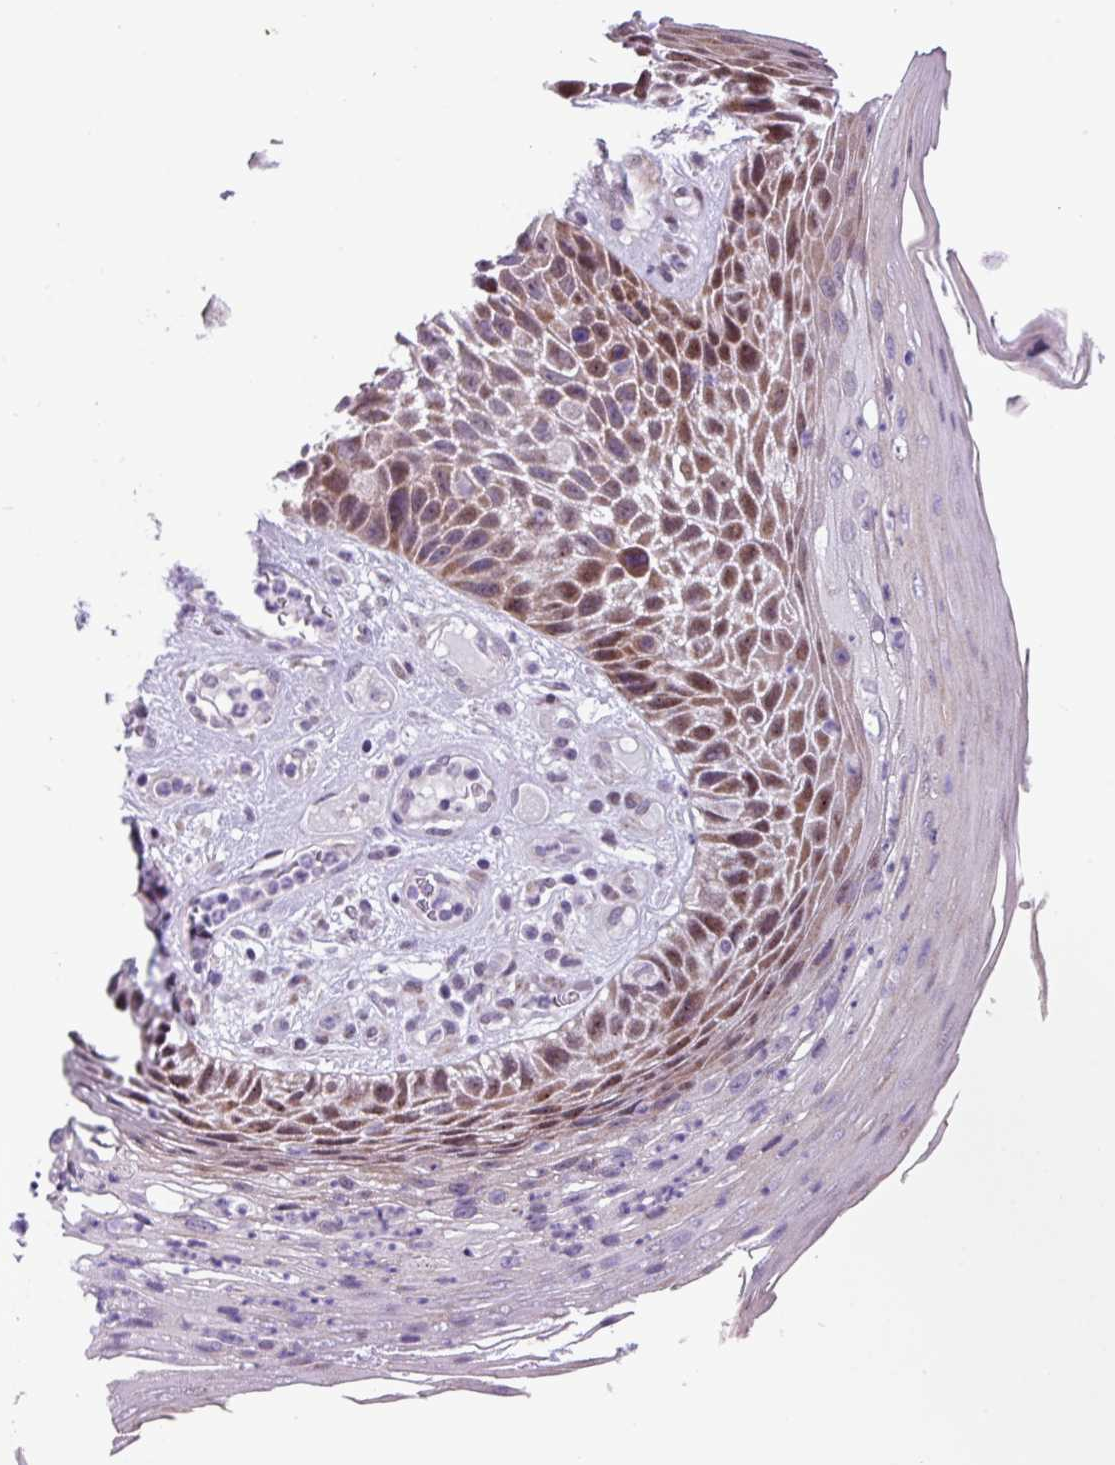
{"staining": {"intensity": "moderate", "quantity": ">75%", "location": "cytoplasmic/membranous,nuclear"}, "tissue": "skin cancer", "cell_type": "Tumor cells", "image_type": "cancer", "snomed": [{"axis": "morphology", "description": "Squamous cell carcinoma, NOS"}, {"axis": "topography", "description": "Skin"}], "caption": "Protein expression analysis of skin squamous cell carcinoma exhibits moderate cytoplasmic/membranous and nuclear positivity in approximately >75% of tumor cells.", "gene": "ZNF354A", "patient": {"sex": "female", "age": 88}}